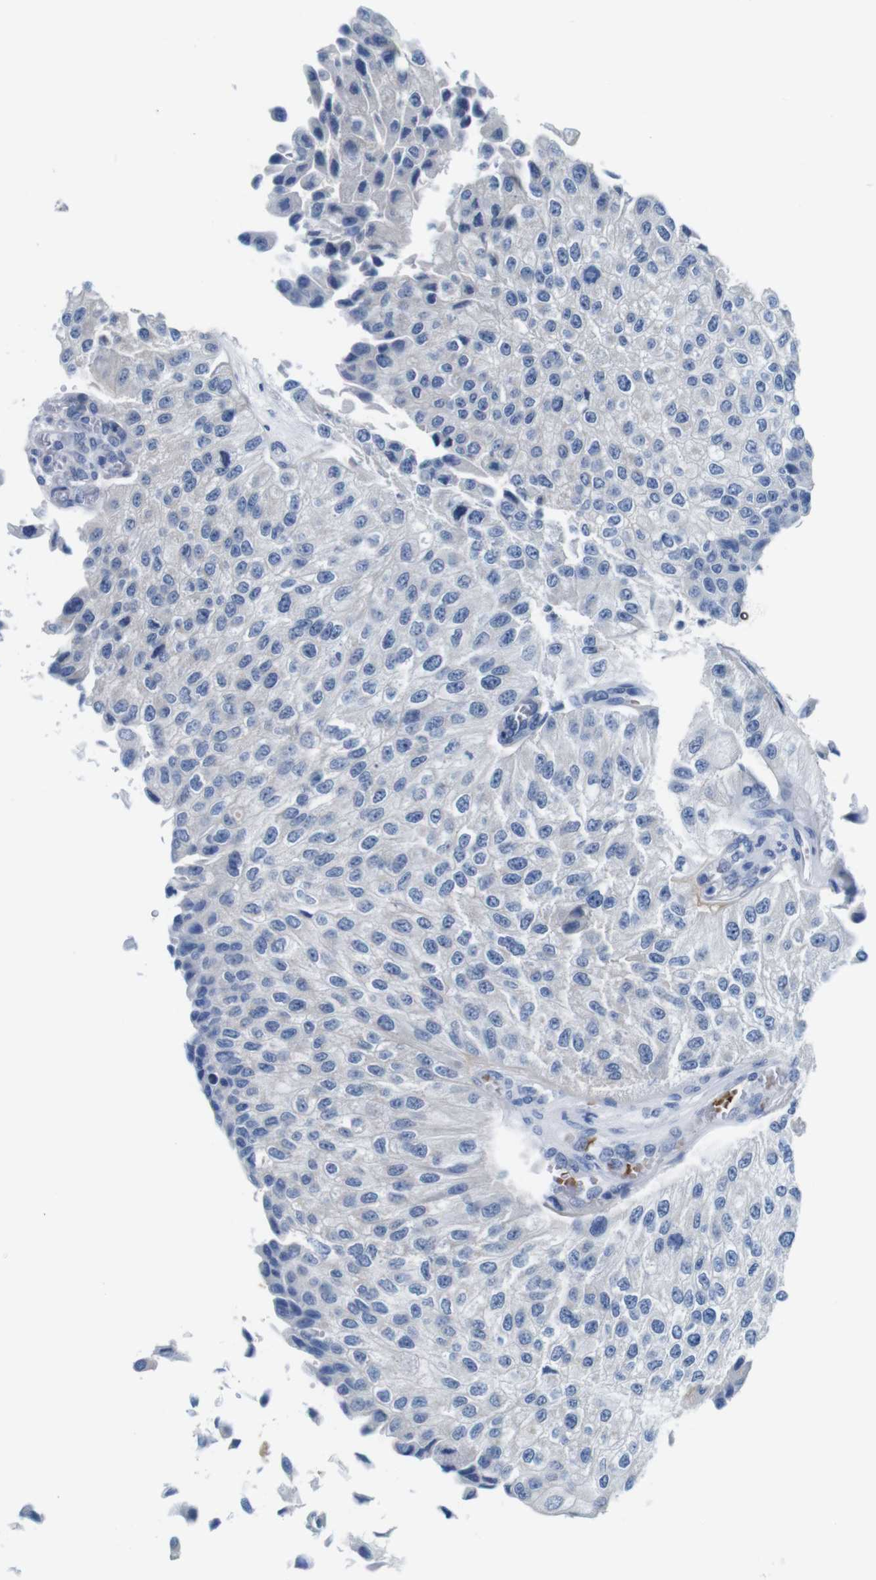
{"staining": {"intensity": "negative", "quantity": "none", "location": "none"}, "tissue": "urothelial cancer", "cell_type": "Tumor cells", "image_type": "cancer", "snomed": [{"axis": "morphology", "description": "Urothelial carcinoma, High grade"}, {"axis": "topography", "description": "Kidney"}, {"axis": "topography", "description": "Urinary bladder"}], "caption": "Tumor cells show no significant expression in urothelial carcinoma (high-grade).", "gene": "IGSF8", "patient": {"sex": "male", "age": 77}}